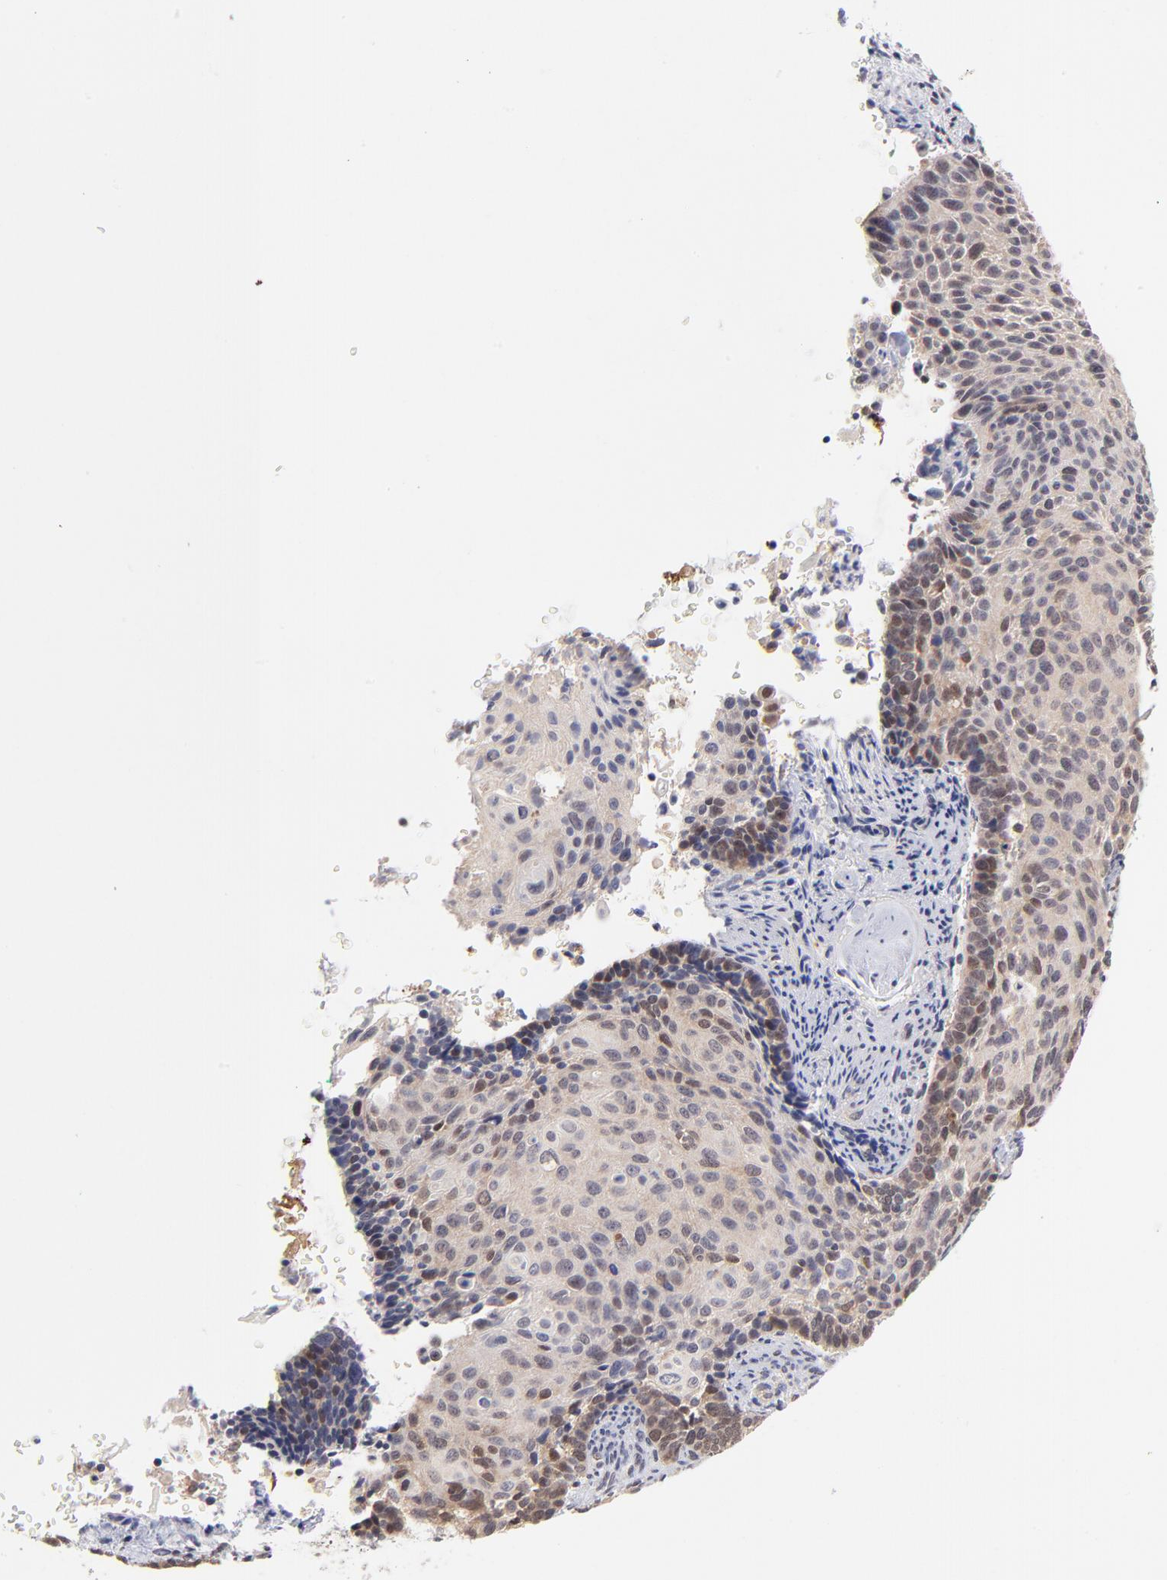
{"staining": {"intensity": "weak", "quantity": "25%-75%", "location": "cytoplasmic/membranous"}, "tissue": "cervical cancer", "cell_type": "Tumor cells", "image_type": "cancer", "snomed": [{"axis": "morphology", "description": "Squamous cell carcinoma, NOS"}, {"axis": "topography", "description": "Cervix"}], "caption": "There is low levels of weak cytoplasmic/membranous staining in tumor cells of cervical squamous cell carcinoma, as demonstrated by immunohistochemical staining (brown color).", "gene": "UBE2E3", "patient": {"sex": "female", "age": 33}}